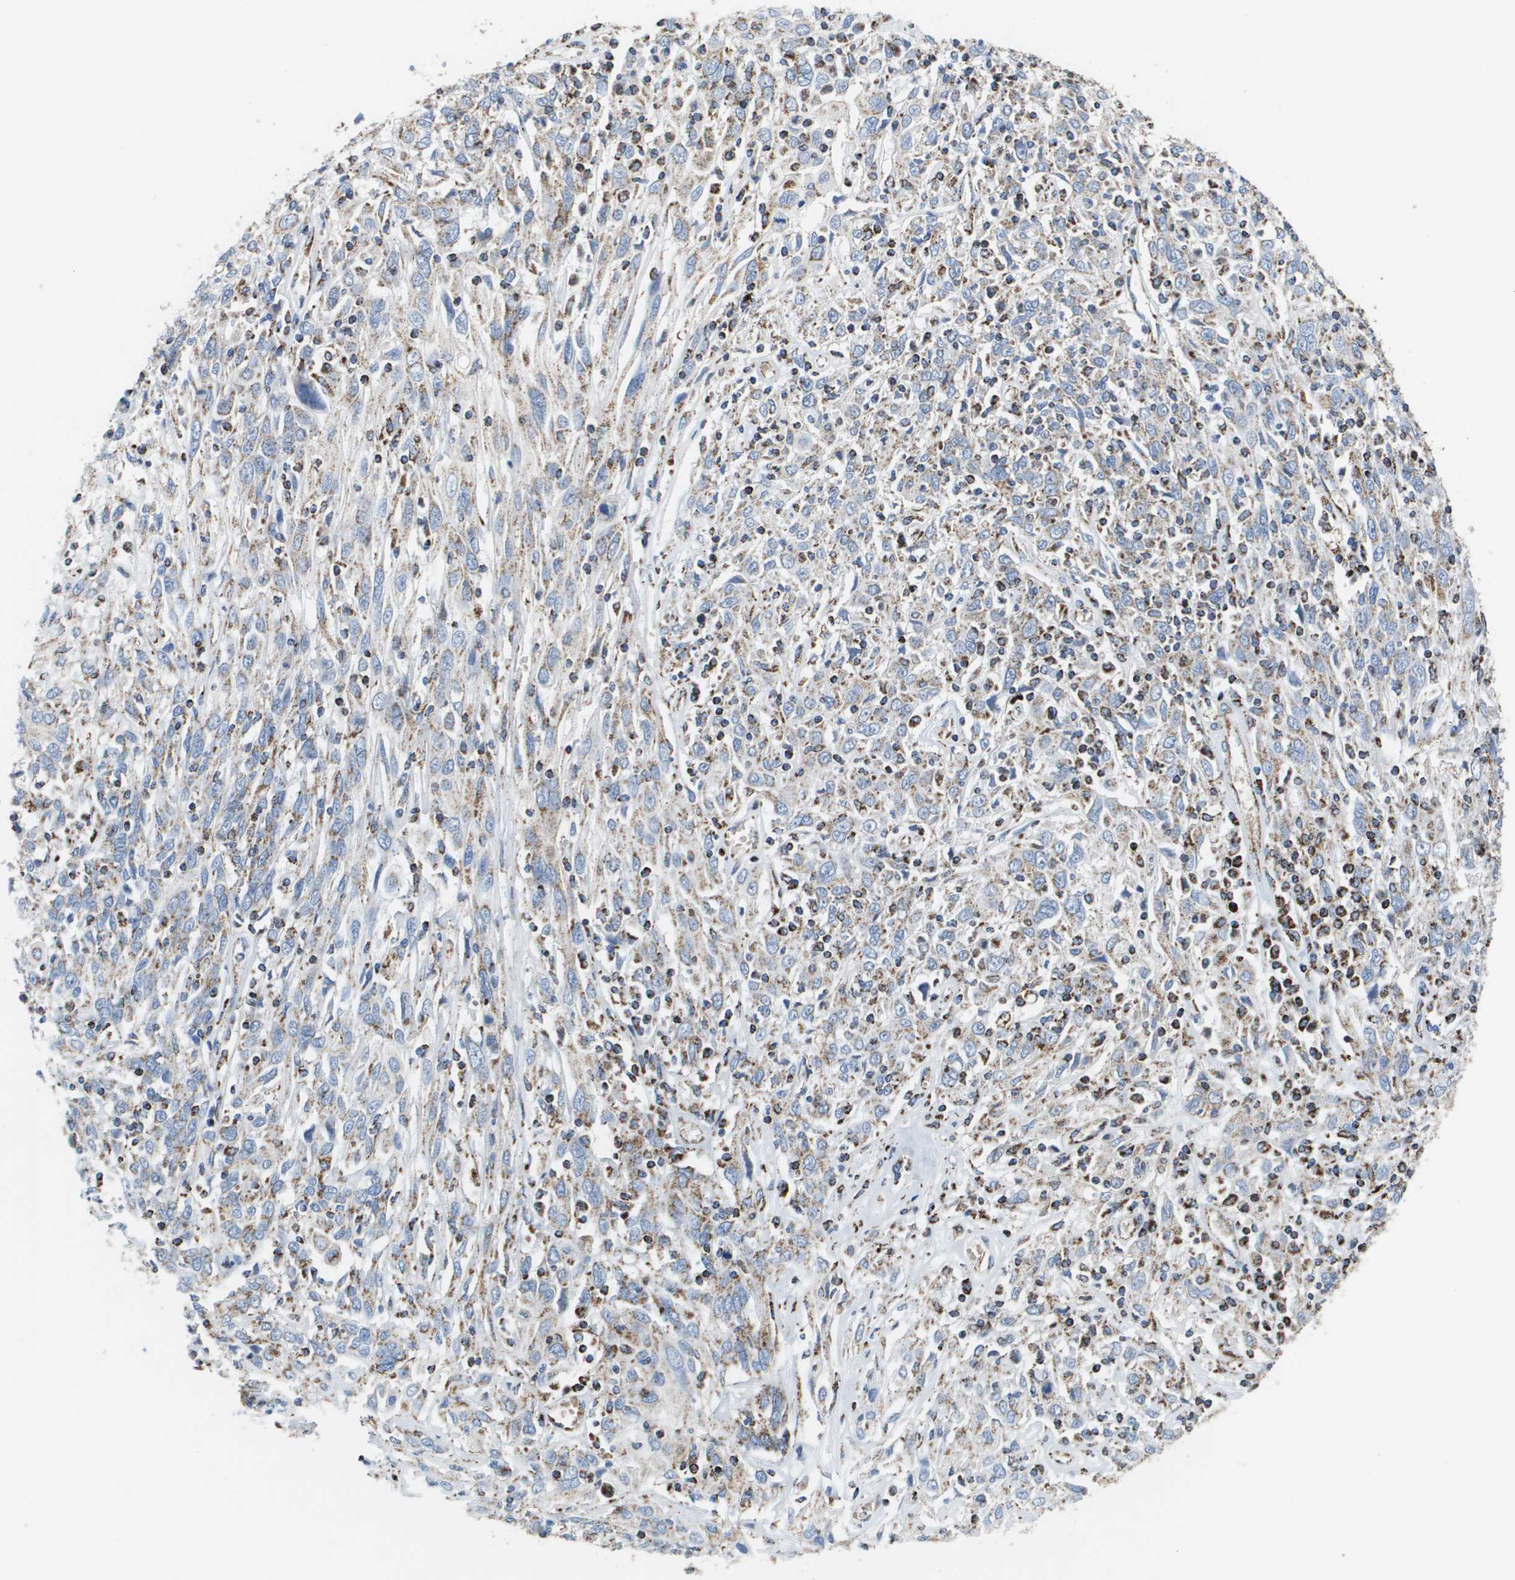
{"staining": {"intensity": "negative", "quantity": "none", "location": "none"}, "tissue": "cervical cancer", "cell_type": "Tumor cells", "image_type": "cancer", "snomed": [{"axis": "morphology", "description": "Squamous cell carcinoma, NOS"}, {"axis": "topography", "description": "Cervix"}], "caption": "This is a micrograph of IHC staining of squamous cell carcinoma (cervical), which shows no staining in tumor cells.", "gene": "ATP5F1B", "patient": {"sex": "female", "age": 46}}